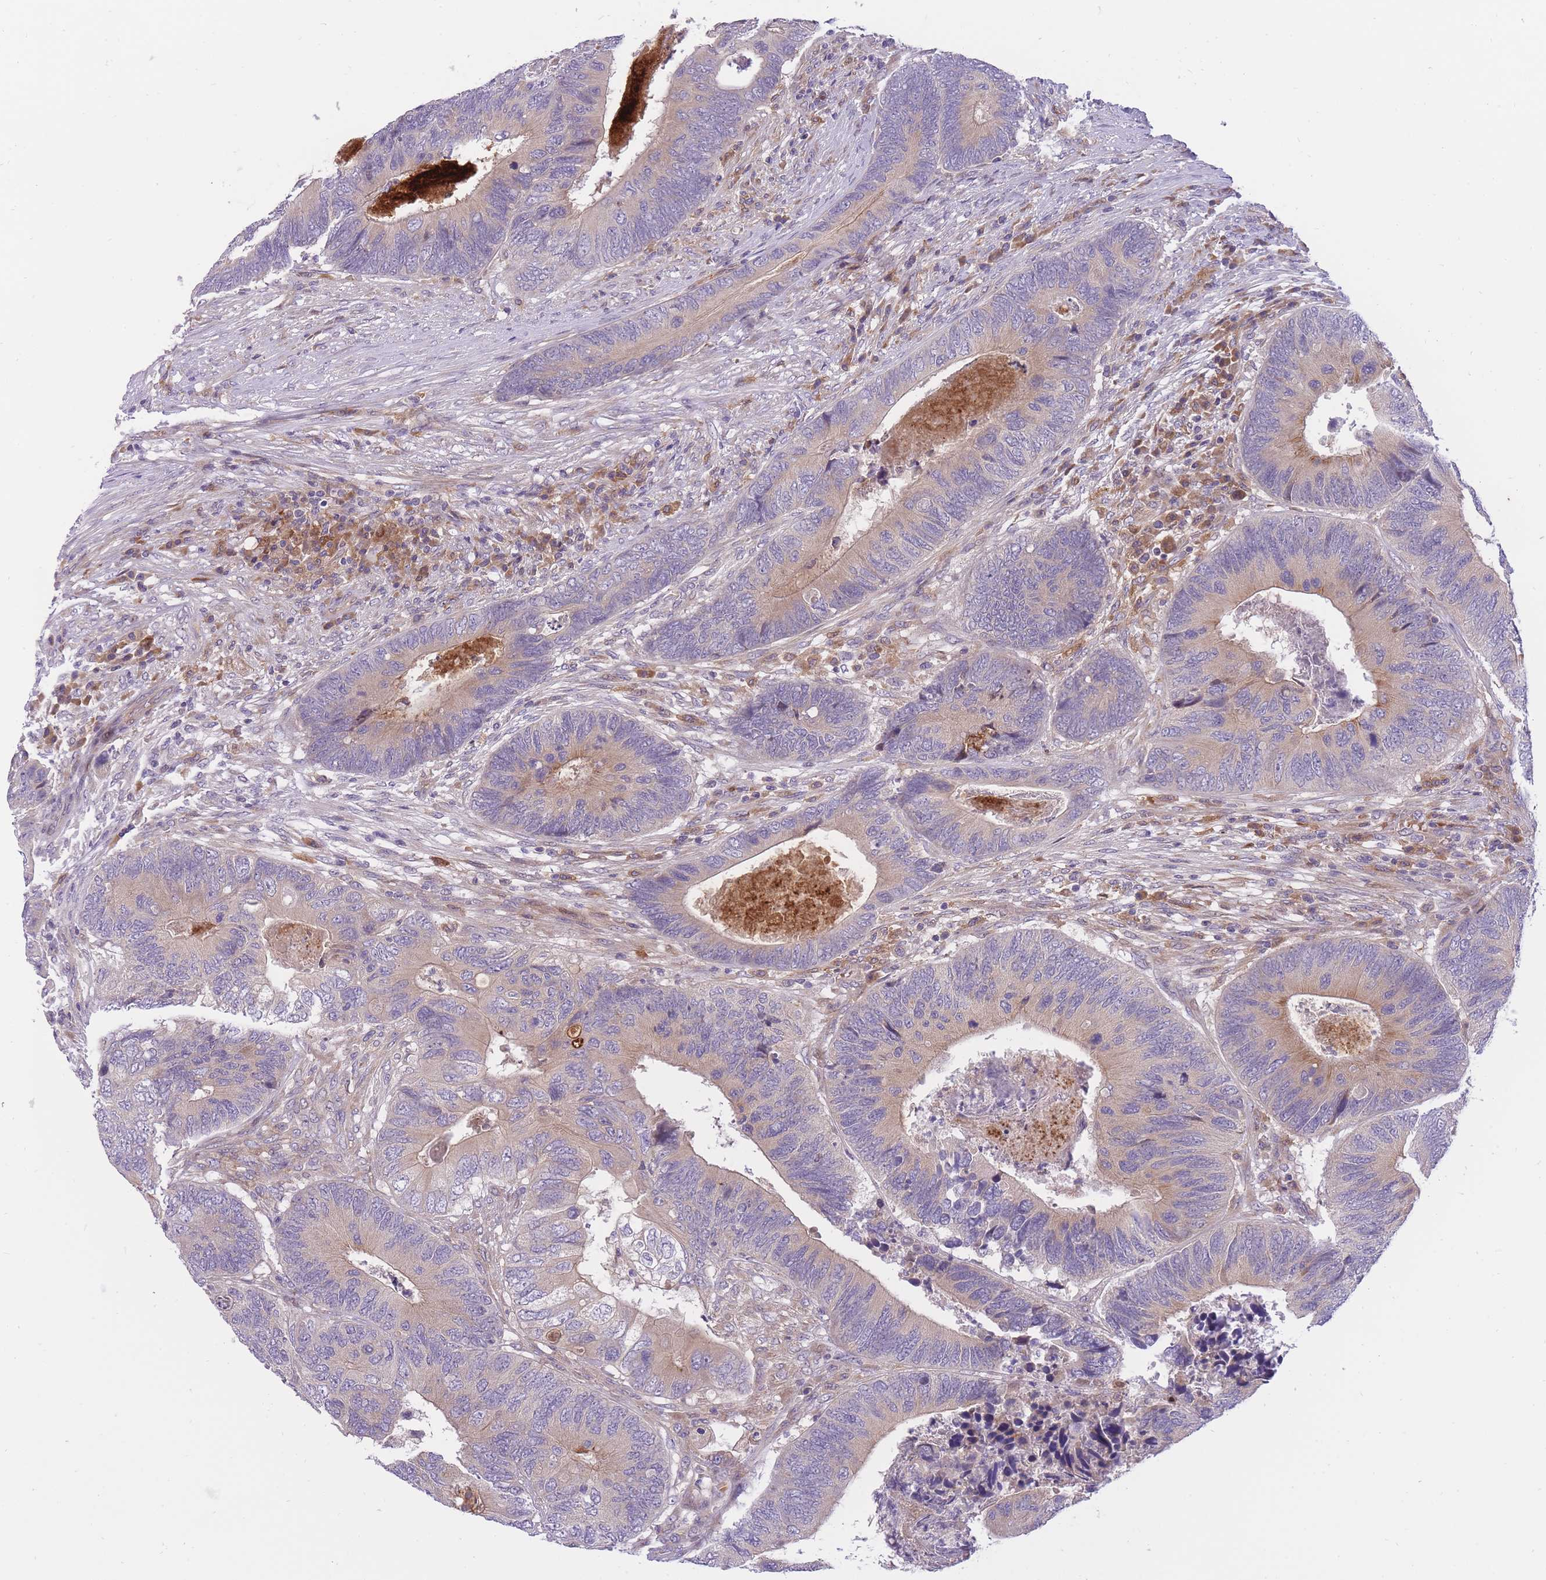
{"staining": {"intensity": "weak", "quantity": "<25%", "location": "cytoplasmic/membranous"}, "tissue": "colorectal cancer", "cell_type": "Tumor cells", "image_type": "cancer", "snomed": [{"axis": "morphology", "description": "Adenocarcinoma, NOS"}, {"axis": "topography", "description": "Colon"}], "caption": "Protein analysis of colorectal adenocarcinoma demonstrates no significant positivity in tumor cells.", "gene": "CRYGN", "patient": {"sex": "female", "age": 67}}